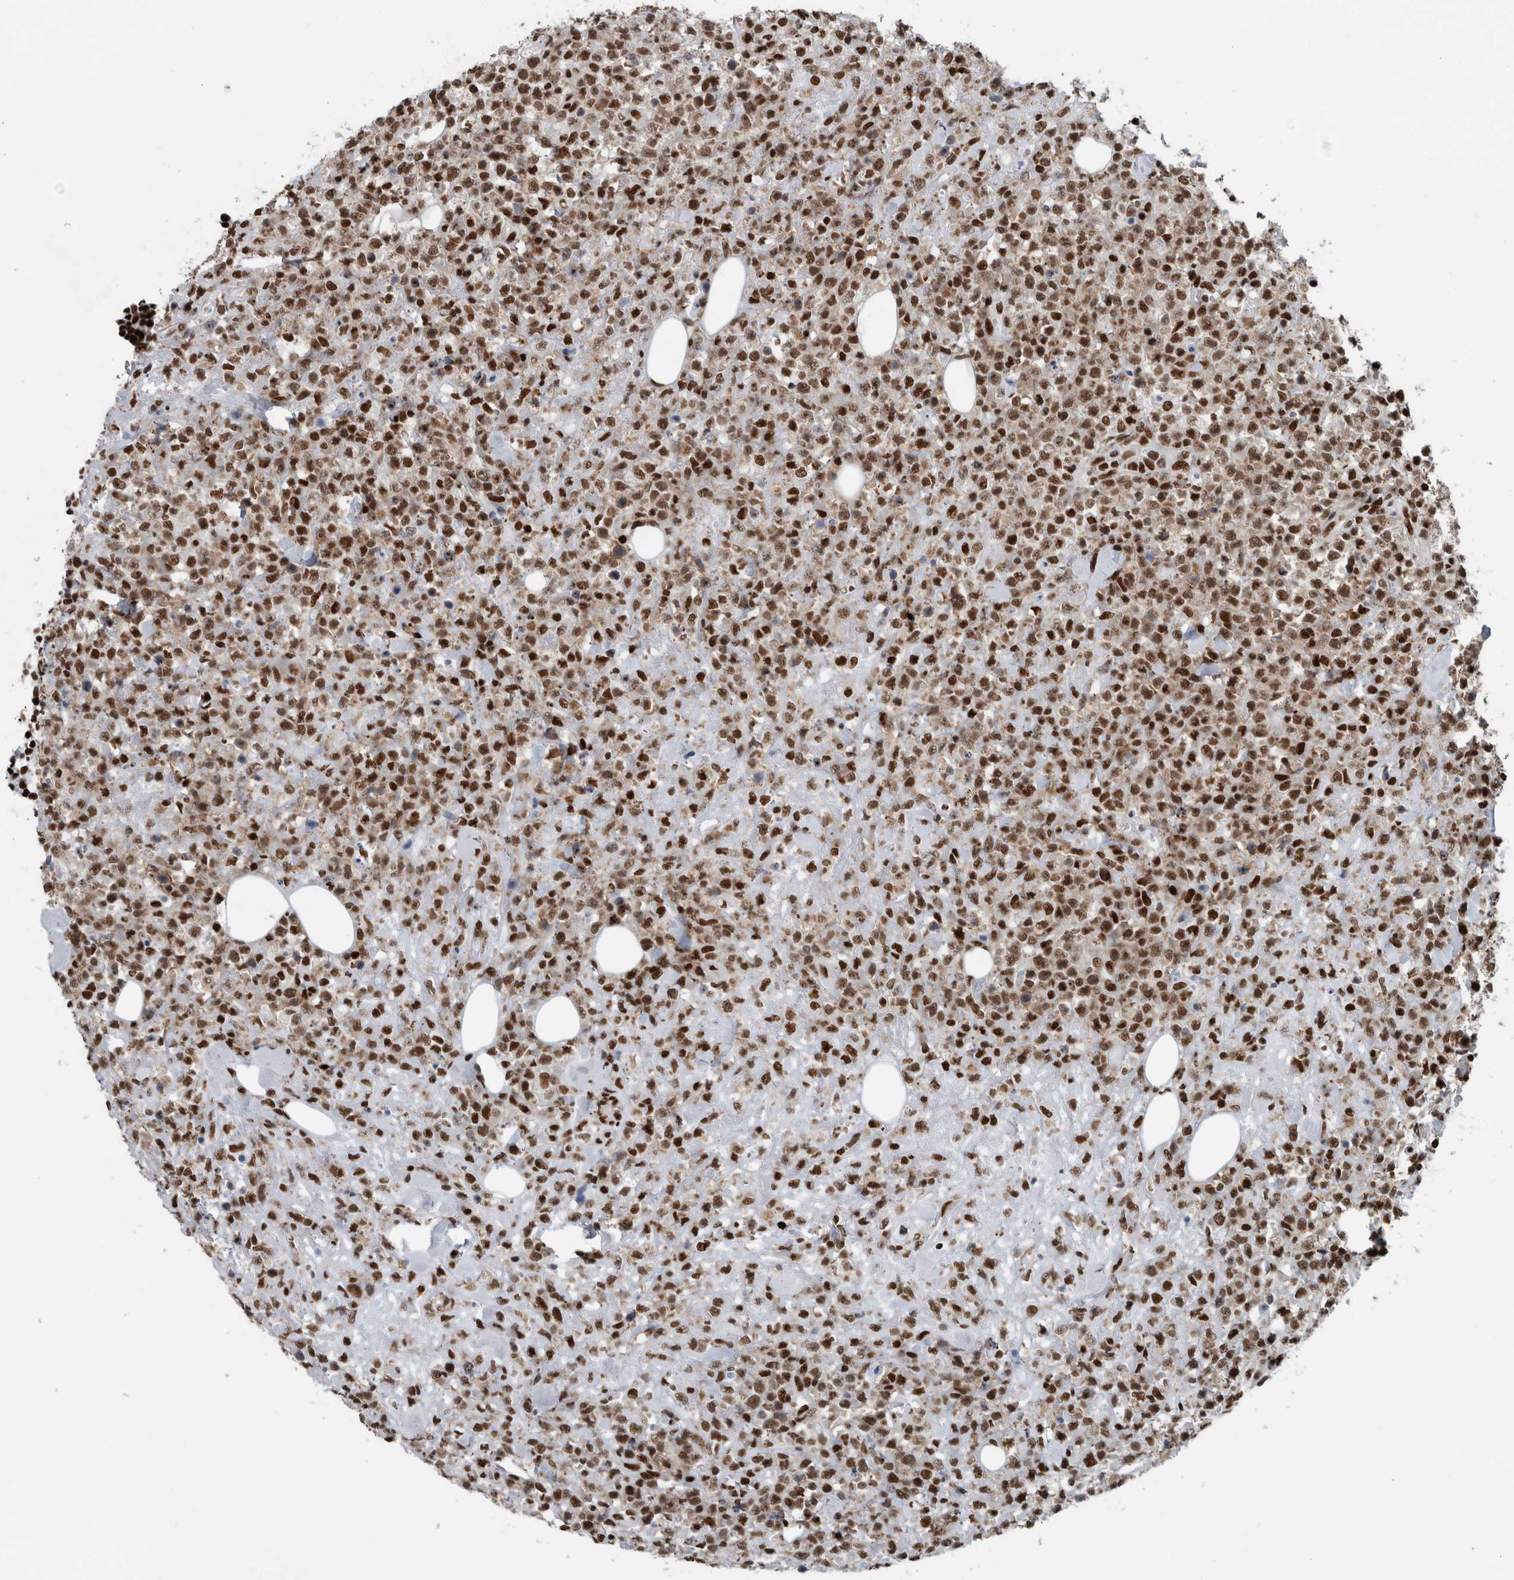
{"staining": {"intensity": "strong", "quantity": ">75%", "location": "nuclear"}, "tissue": "lymphoma", "cell_type": "Tumor cells", "image_type": "cancer", "snomed": [{"axis": "morphology", "description": "Malignant lymphoma, non-Hodgkin's type, High grade"}, {"axis": "topography", "description": "Colon"}], "caption": "A brown stain shows strong nuclear expression of a protein in lymphoma tumor cells.", "gene": "DNMT3A", "patient": {"sex": "female", "age": 53}}